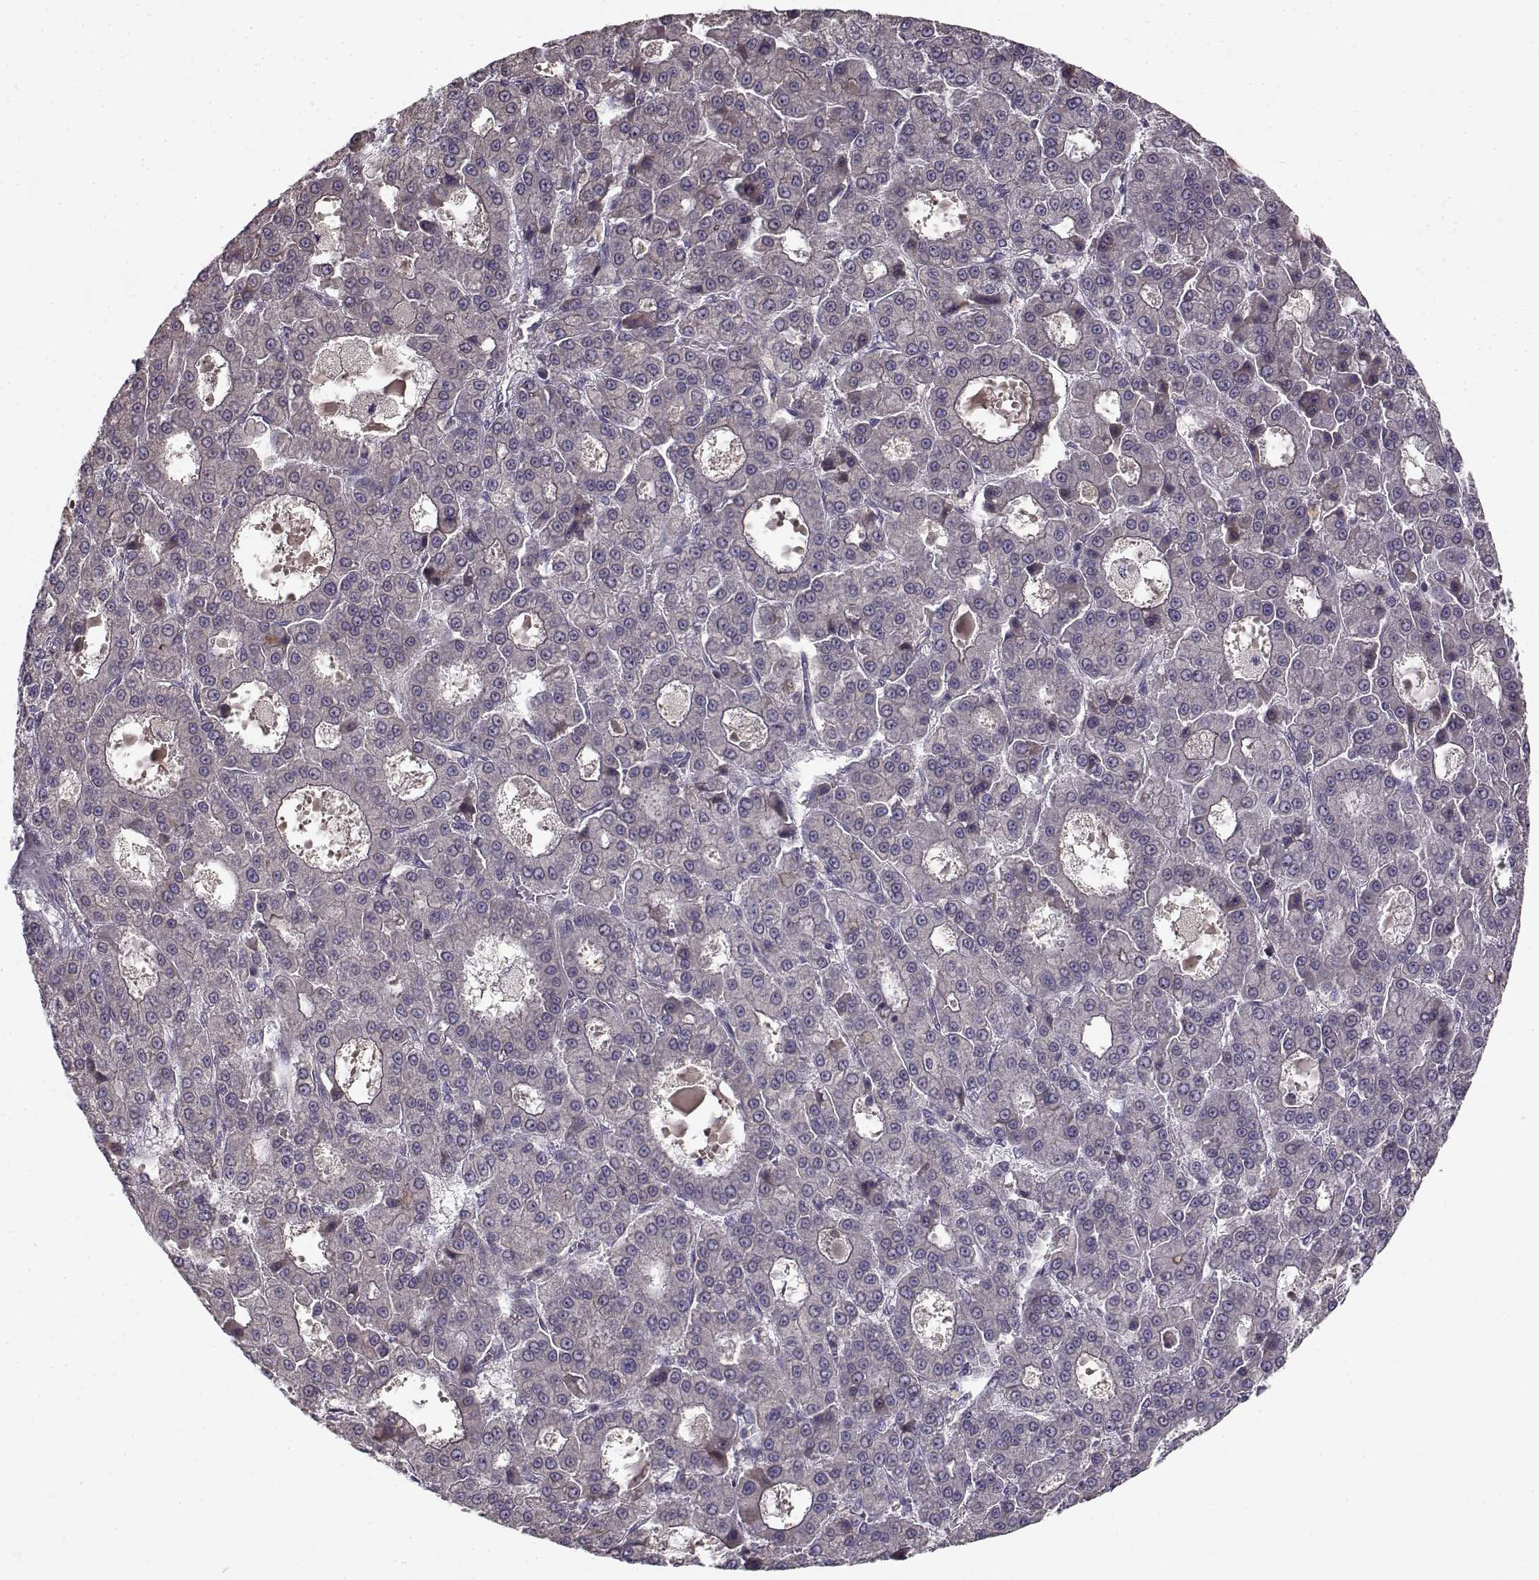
{"staining": {"intensity": "negative", "quantity": "none", "location": "none"}, "tissue": "liver cancer", "cell_type": "Tumor cells", "image_type": "cancer", "snomed": [{"axis": "morphology", "description": "Carcinoma, Hepatocellular, NOS"}, {"axis": "topography", "description": "Liver"}], "caption": "Immunohistochemistry of human liver hepatocellular carcinoma reveals no expression in tumor cells.", "gene": "ENTPD8", "patient": {"sex": "male", "age": 70}}